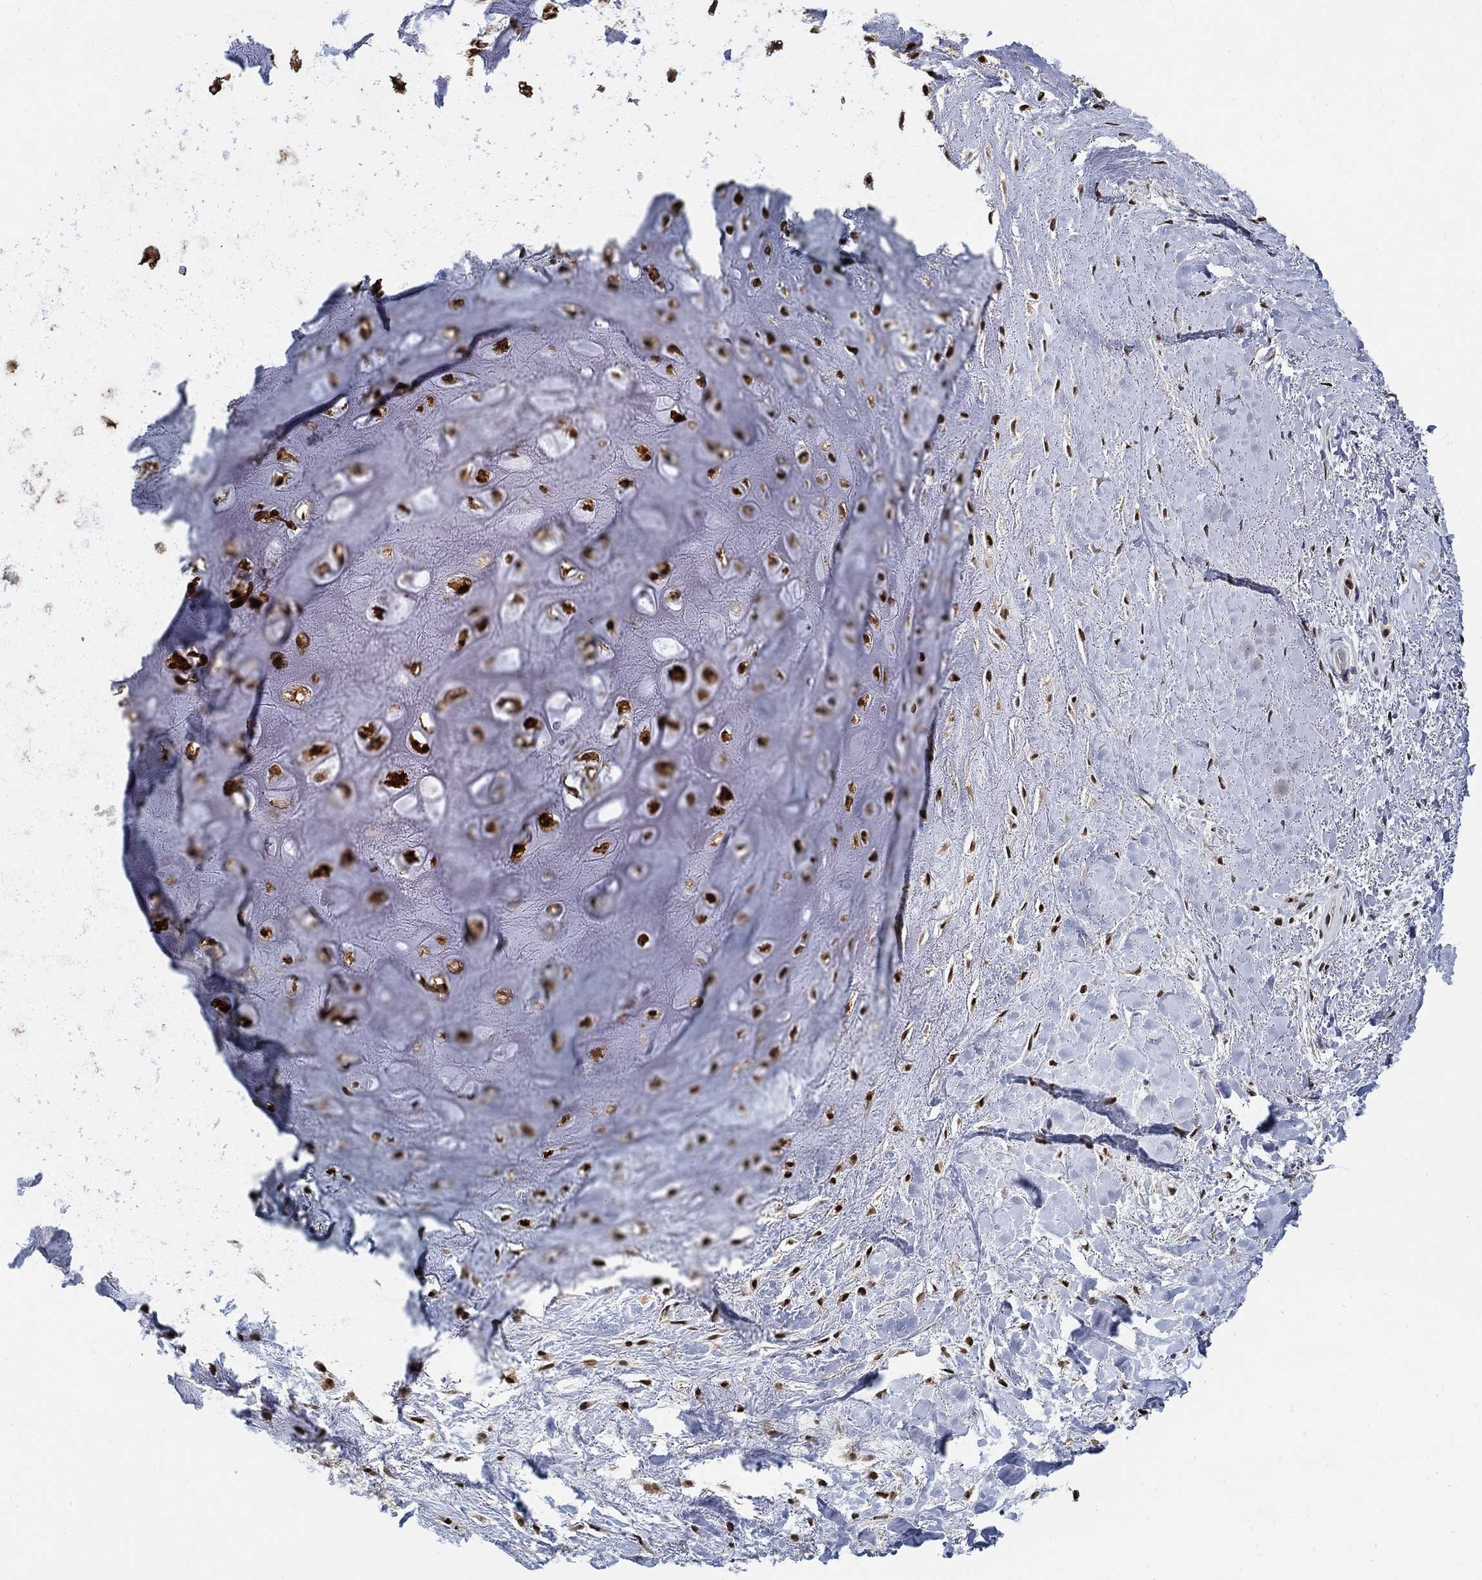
{"staining": {"intensity": "strong", "quantity": ">75%", "location": "nuclear"}, "tissue": "soft tissue", "cell_type": "Chondrocytes", "image_type": "normal", "snomed": [{"axis": "morphology", "description": "Normal tissue, NOS"}, {"axis": "morphology", "description": "Squamous cell carcinoma, NOS"}, {"axis": "topography", "description": "Cartilage tissue"}, {"axis": "topography", "description": "Head-Neck"}], "caption": "DAB (3,3'-diaminobenzidine) immunohistochemical staining of normal soft tissue exhibits strong nuclear protein expression in approximately >75% of chondrocytes.", "gene": "ZNF594", "patient": {"sex": "male", "age": 62}}